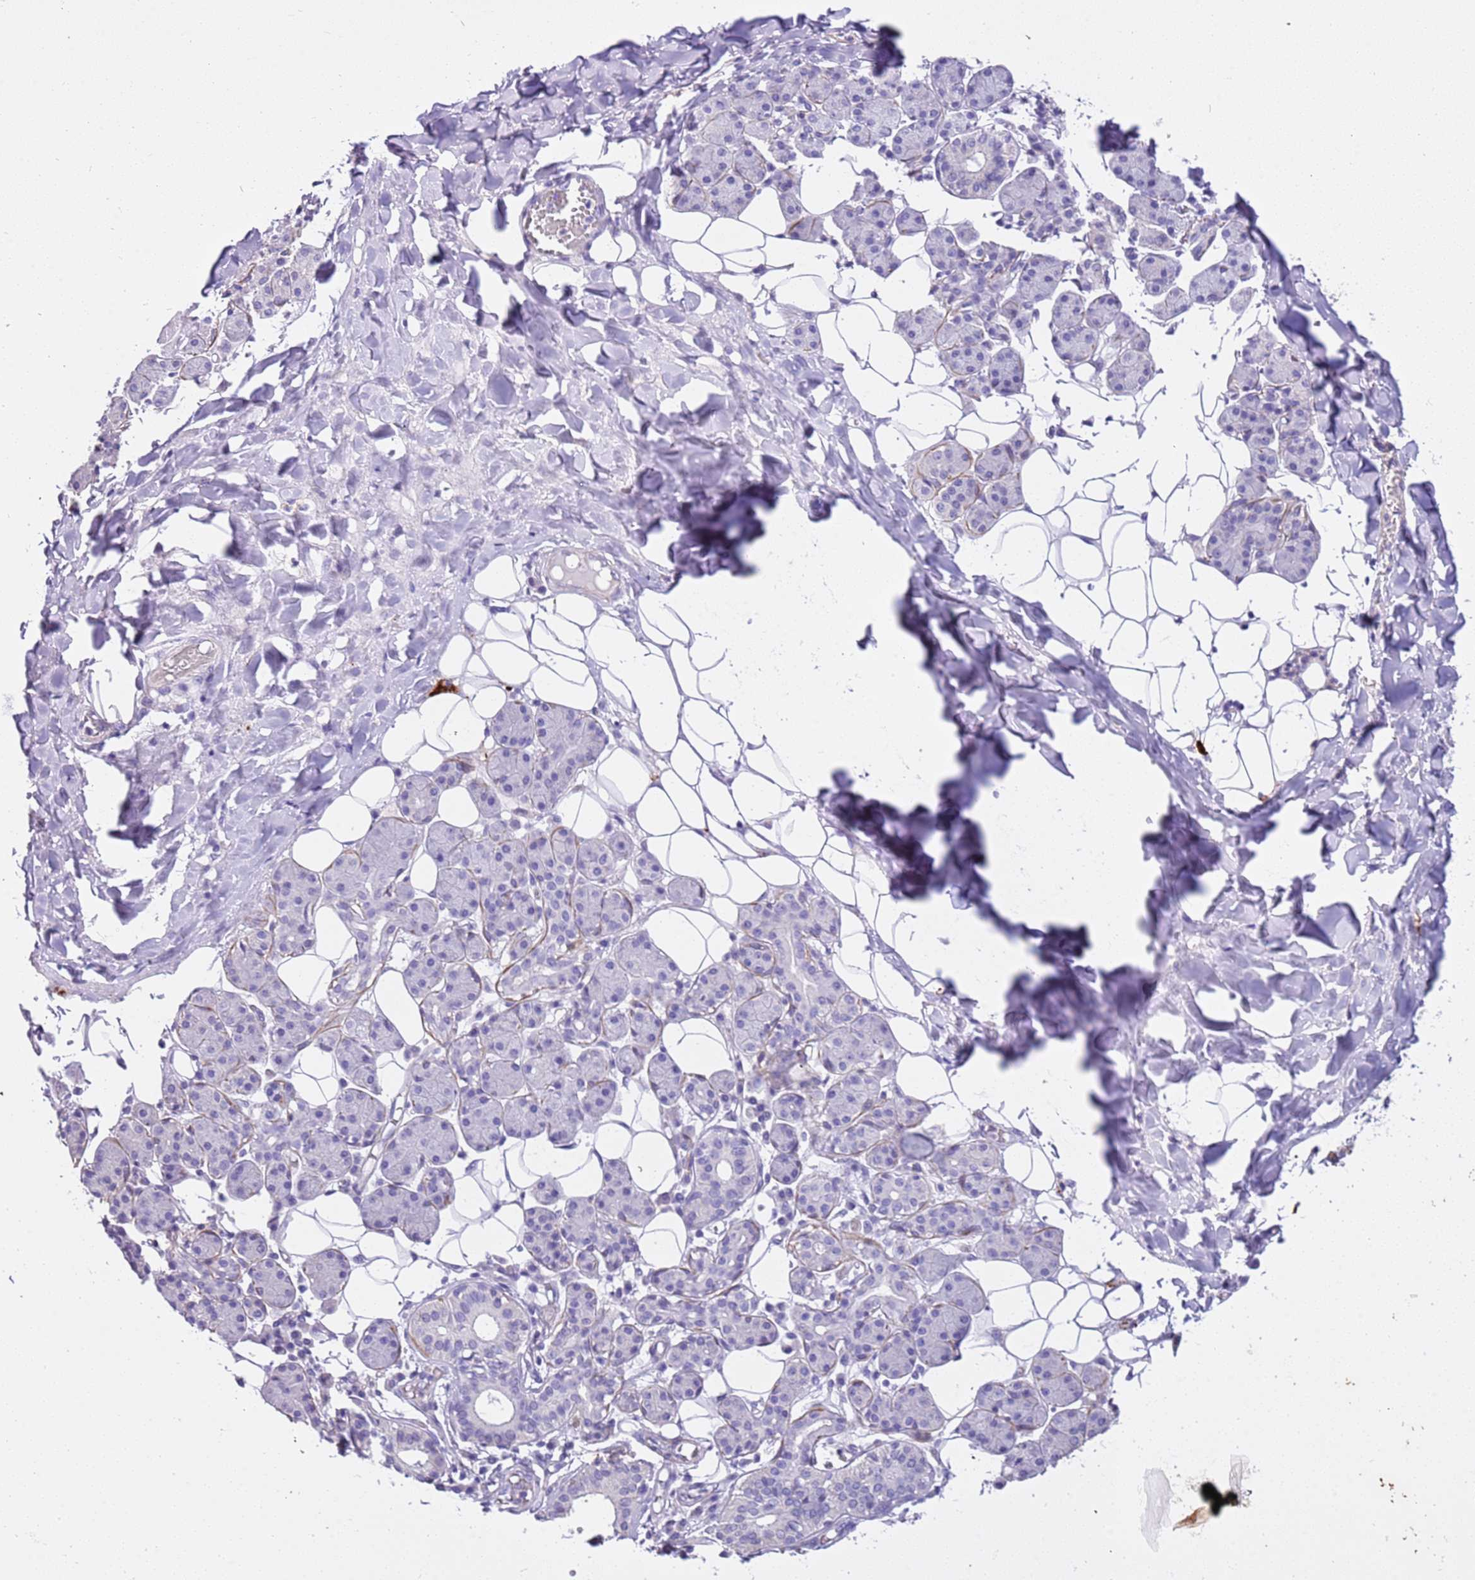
{"staining": {"intensity": "negative", "quantity": "none", "location": "none"}, "tissue": "salivary gland", "cell_type": "Glandular cells", "image_type": "normal", "snomed": [{"axis": "morphology", "description": "Normal tissue, NOS"}, {"axis": "topography", "description": "Salivary gland"}], "caption": "The image shows no significant staining in glandular cells of salivary gland. (Stains: DAB IHC with hematoxylin counter stain, Microscopy: brightfield microscopy at high magnification).", "gene": "PCGF2", "patient": {"sex": "female", "age": 33}}